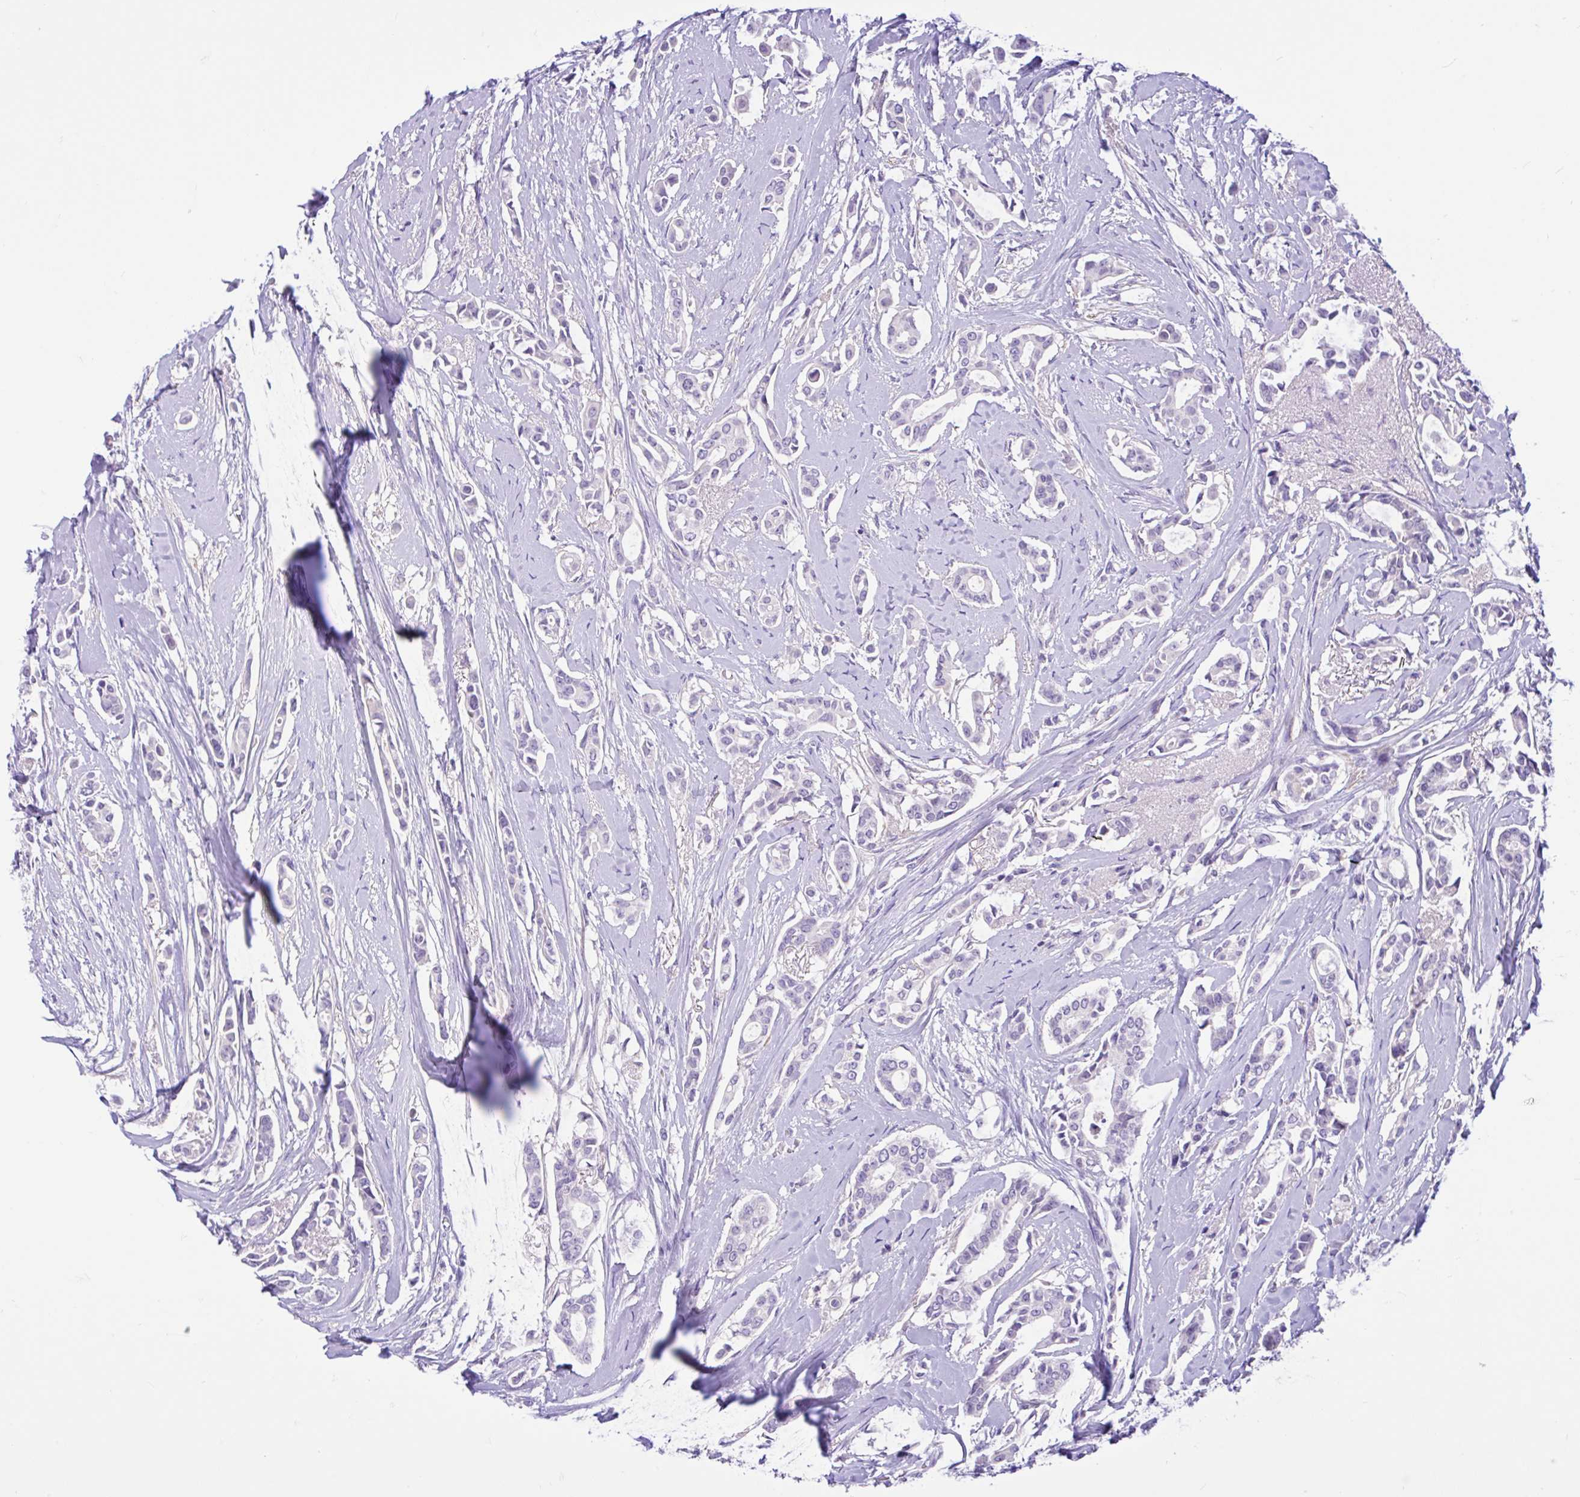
{"staining": {"intensity": "negative", "quantity": "none", "location": "none"}, "tissue": "breast cancer", "cell_type": "Tumor cells", "image_type": "cancer", "snomed": [{"axis": "morphology", "description": "Duct carcinoma"}, {"axis": "topography", "description": "Breast"}], "caption": "A high-resolution micrograph shows IHC staining of infiltrating ductal carcinoma (breast), which shows no significant positivity in tumor cells.", "gene": "ANO4", "patient": {"sex": "female", "age": 64}}